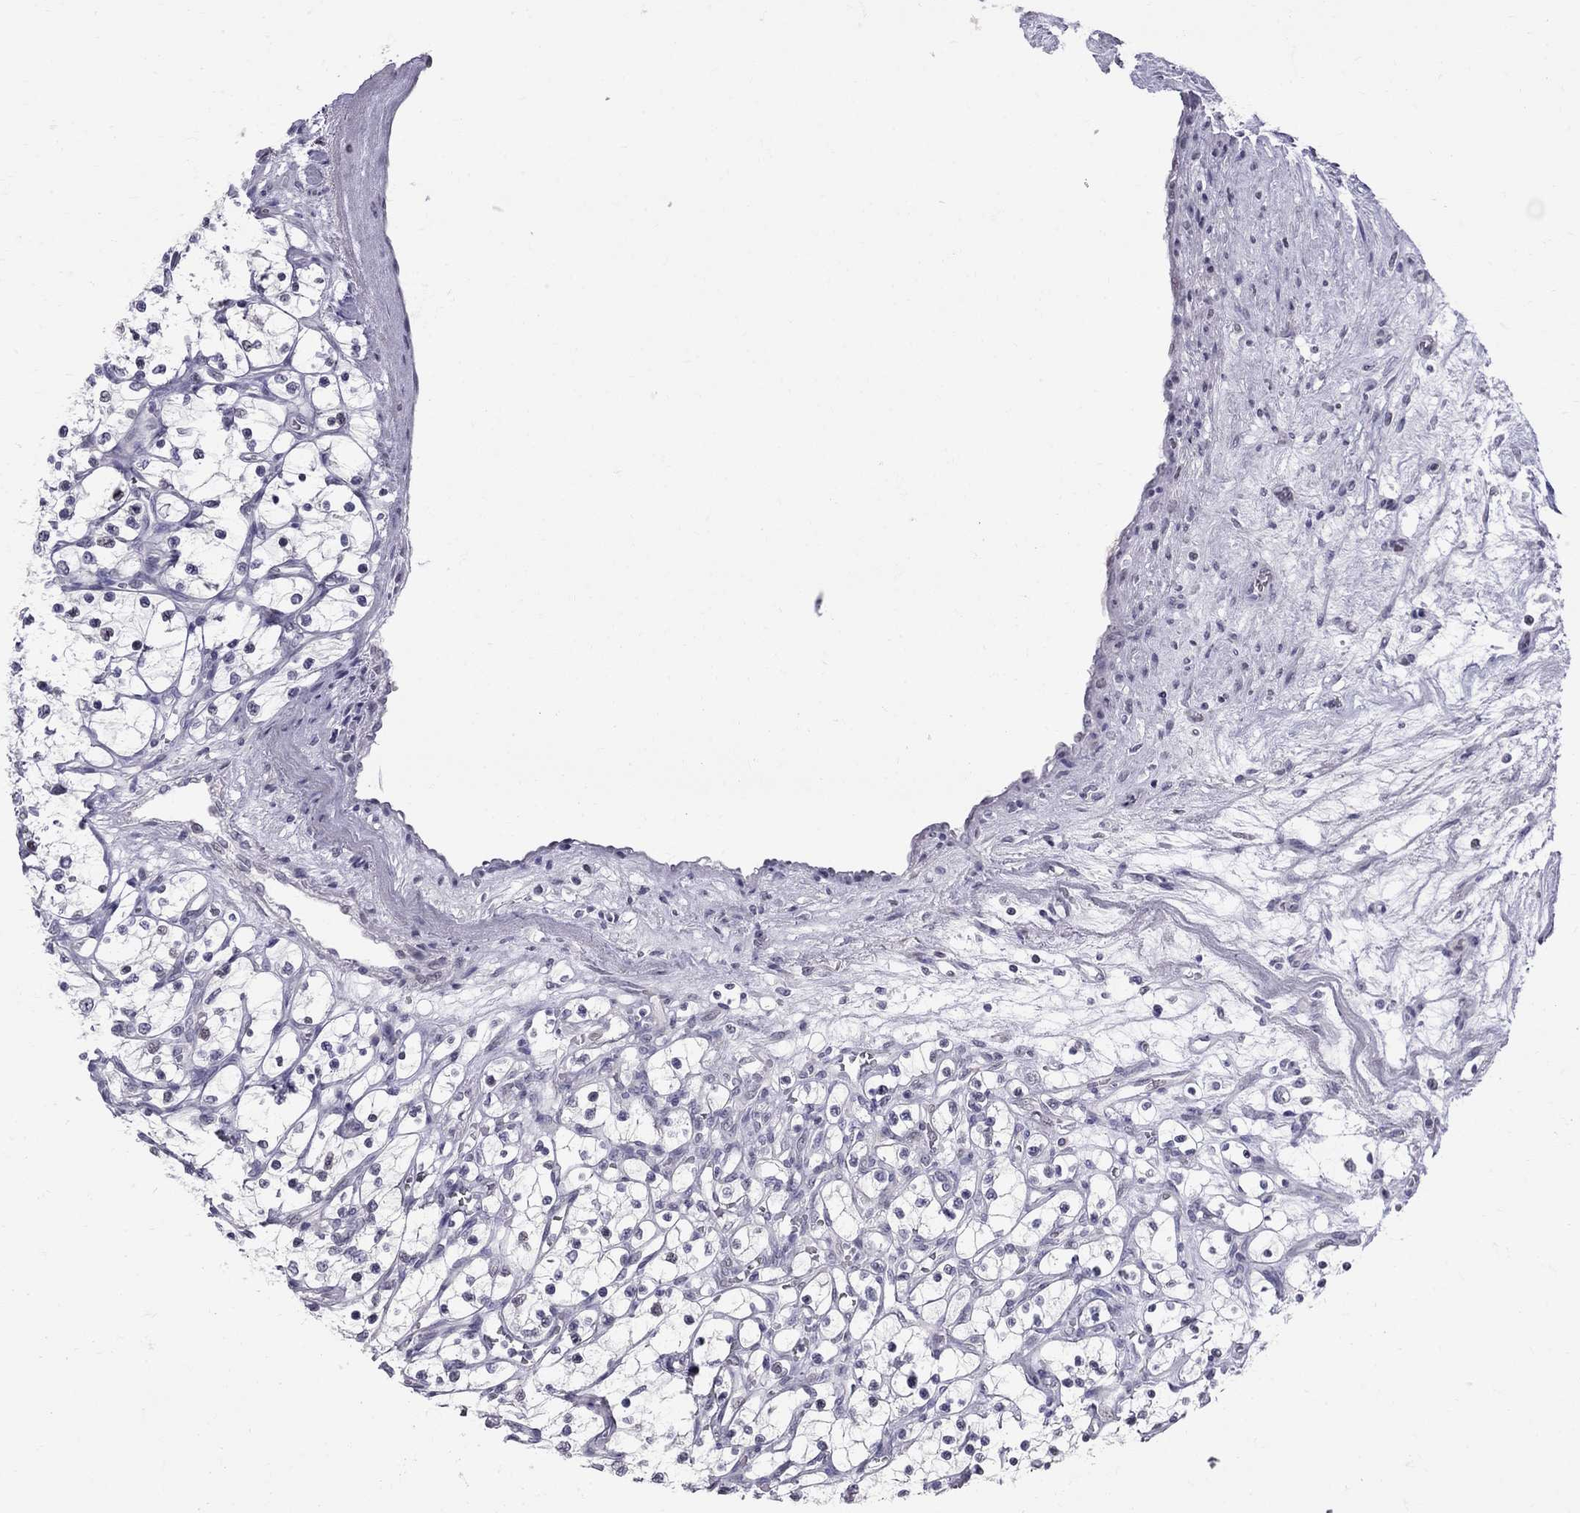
{"staining": {"intensity": "negative", "quantity": "none", "location": "none"}, "tissue": "renal cancer", "cell_type": "Tumor cells", "image_type": "cancer", "snomed": [{"axis": "morphology", "description": "Adenocarcinoma, NOS"}, {"axis": "topography", "description": "Kidney"}], "caption": "This is a photomicrograph of immunohistochemistry staining of adenocarcinoma (renal), which shows no expression in tumor cells.", "gene": "MUC15", "patient": {"sex": "female", "age": 69}}